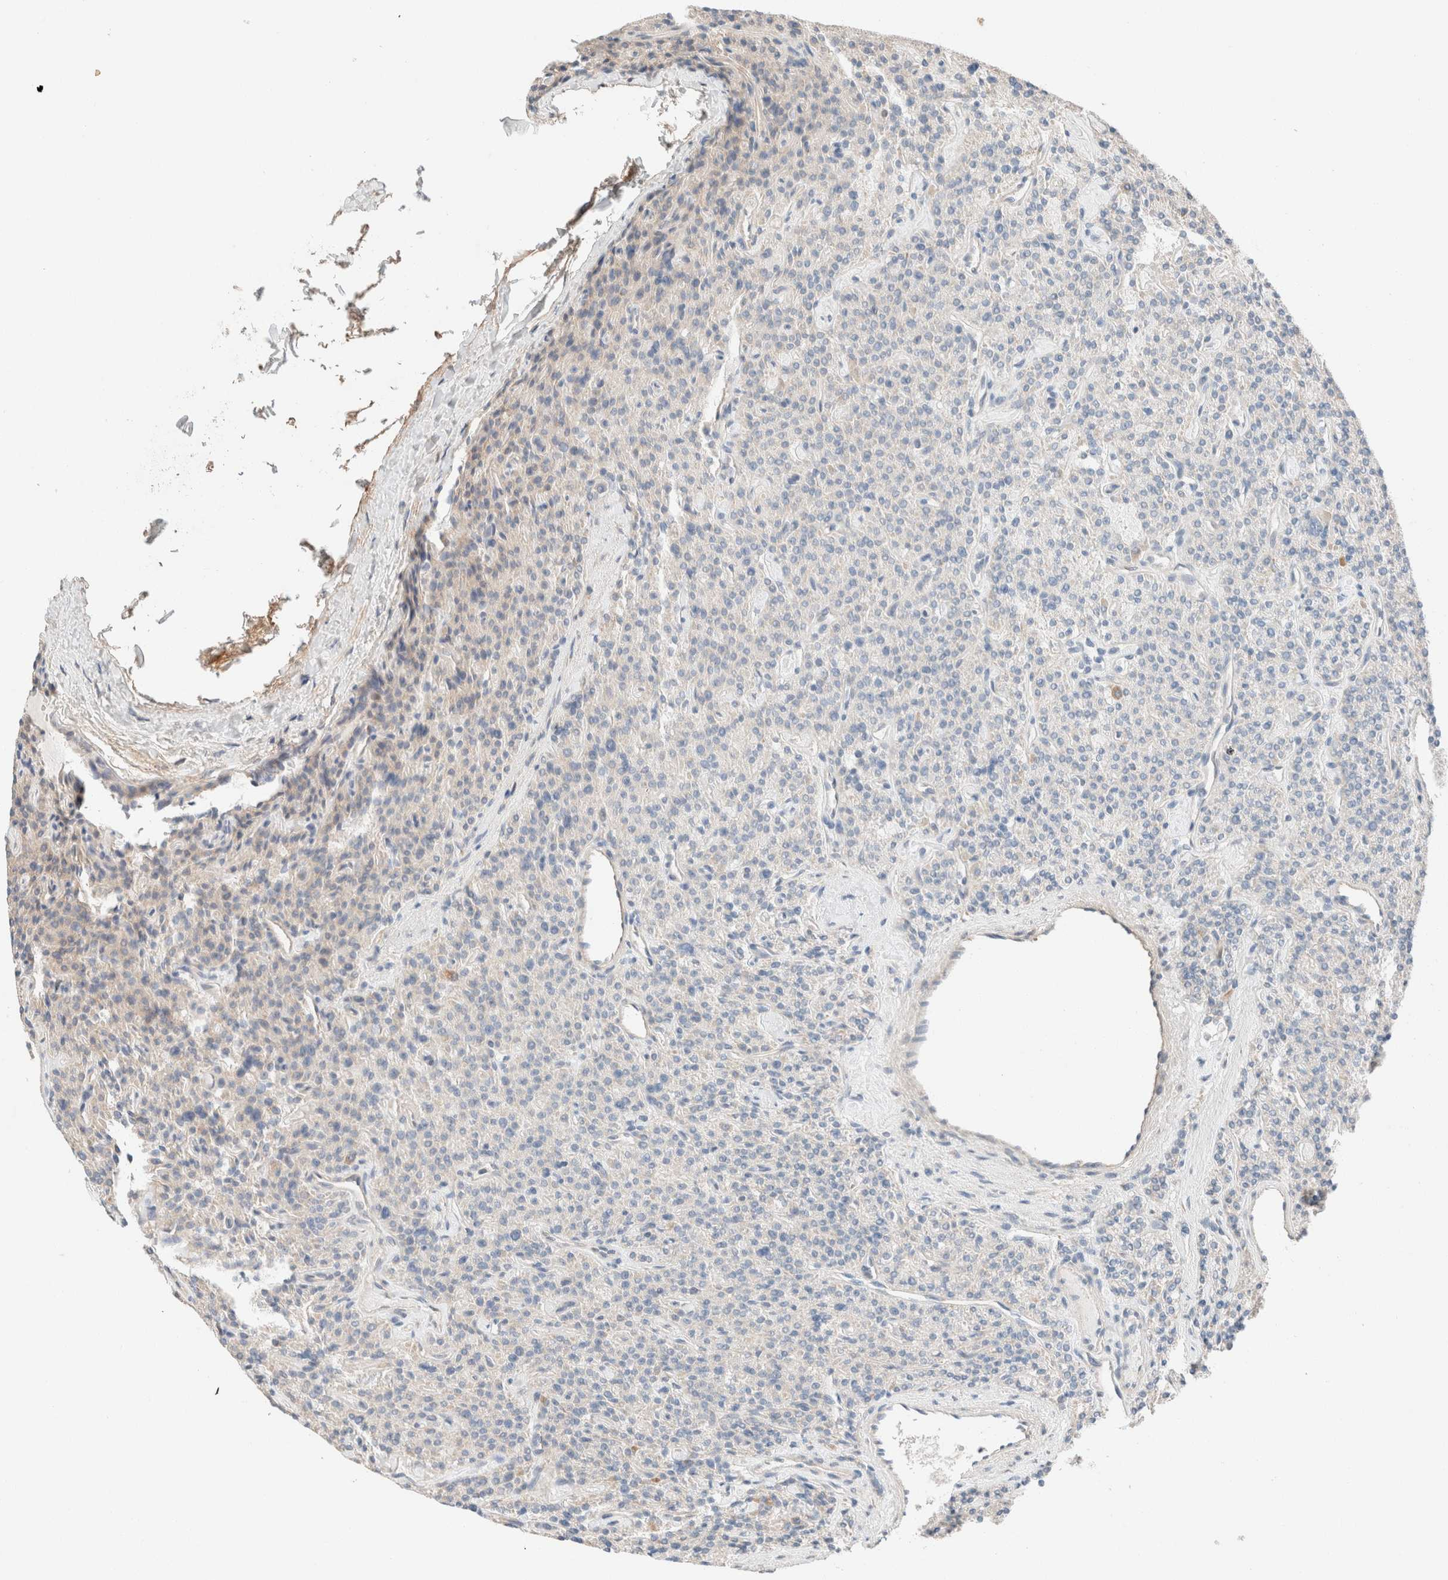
{"staining": {"intensity": "negative", "quantity": "none", "location": "none"}, "tissue": "parathyroid gland", "cell_type": "Glandular cells", "image_type": "normal", "snomed": [{"axis": "morphology", "description": "Normal tissue, NOS"}, {"axis": "topography", "description": "Parathyroid gland"}], "caption": "Immunohistochemical staining of benign human parathyroid gland shows no significant staining in glandular cells.", "gene": "PCM1", "patient": {"sex": "male", "age": 46}}